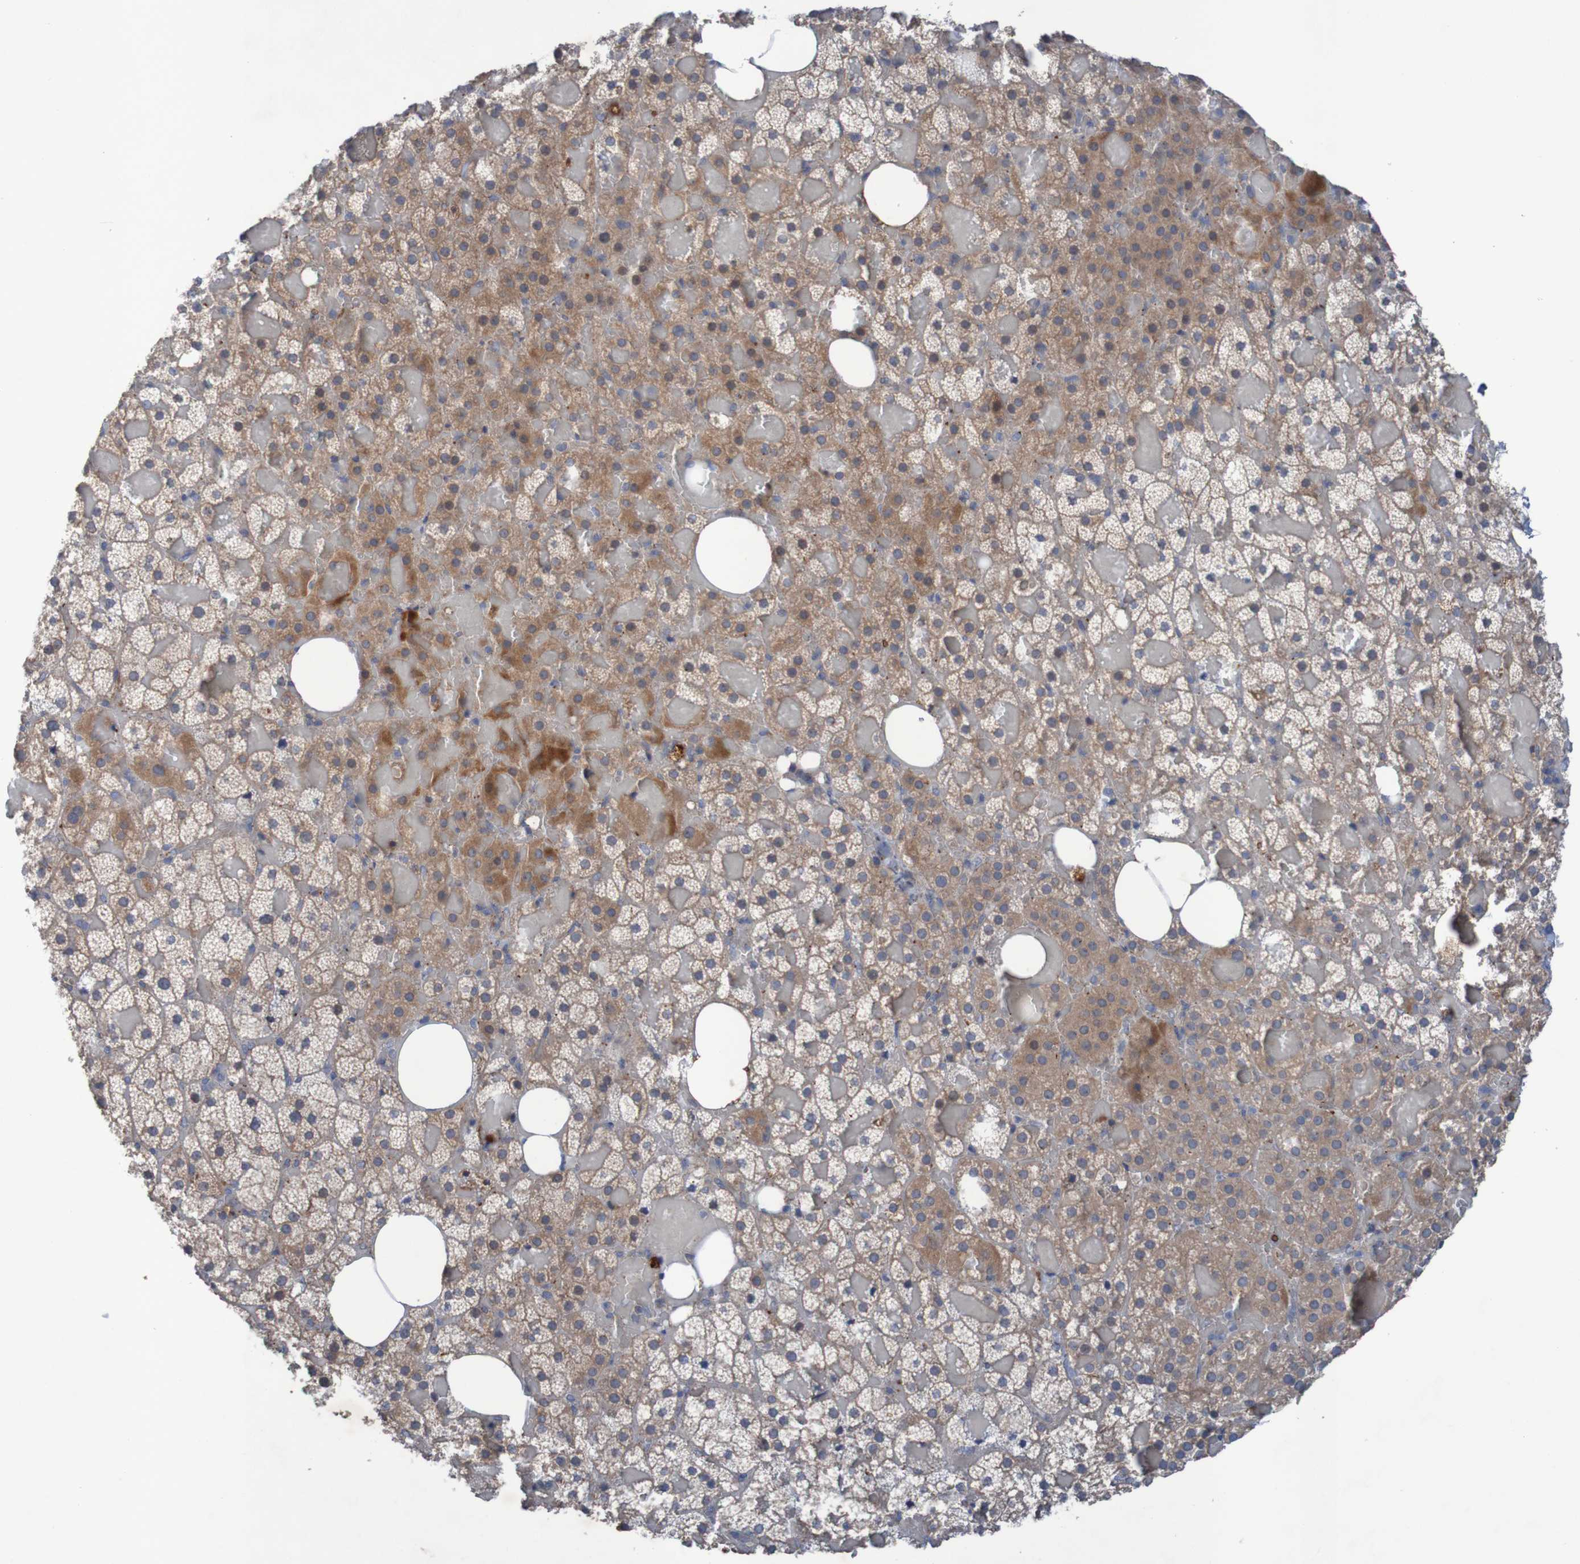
{"staining": {"intensity": "strong", "quantity": "<25%", "location": "cytoplasmic/membranous"}, "tissue": "adrenal gland", "cell_type": "Glandular cells", "image_type": "normal", "snomed": [{"axis": "morphology", "description": "Normal tissue, NOS"}, {"axis": "topography", "description": "Adrenal gland"}], "caption": "Immunohistochemistry histopathology image of unremarkable adrenal gland: human adrenal gland stained using immunohistochemistry (IHC) displays medium levels of strong protein expression localized specifically in the cytoplasmic/membranous of glandular cells, appearing as a cytoplasmic/membranous brown color.", "gene": "ANGPT4", "patient": {"sex": "female", "age": 59}}